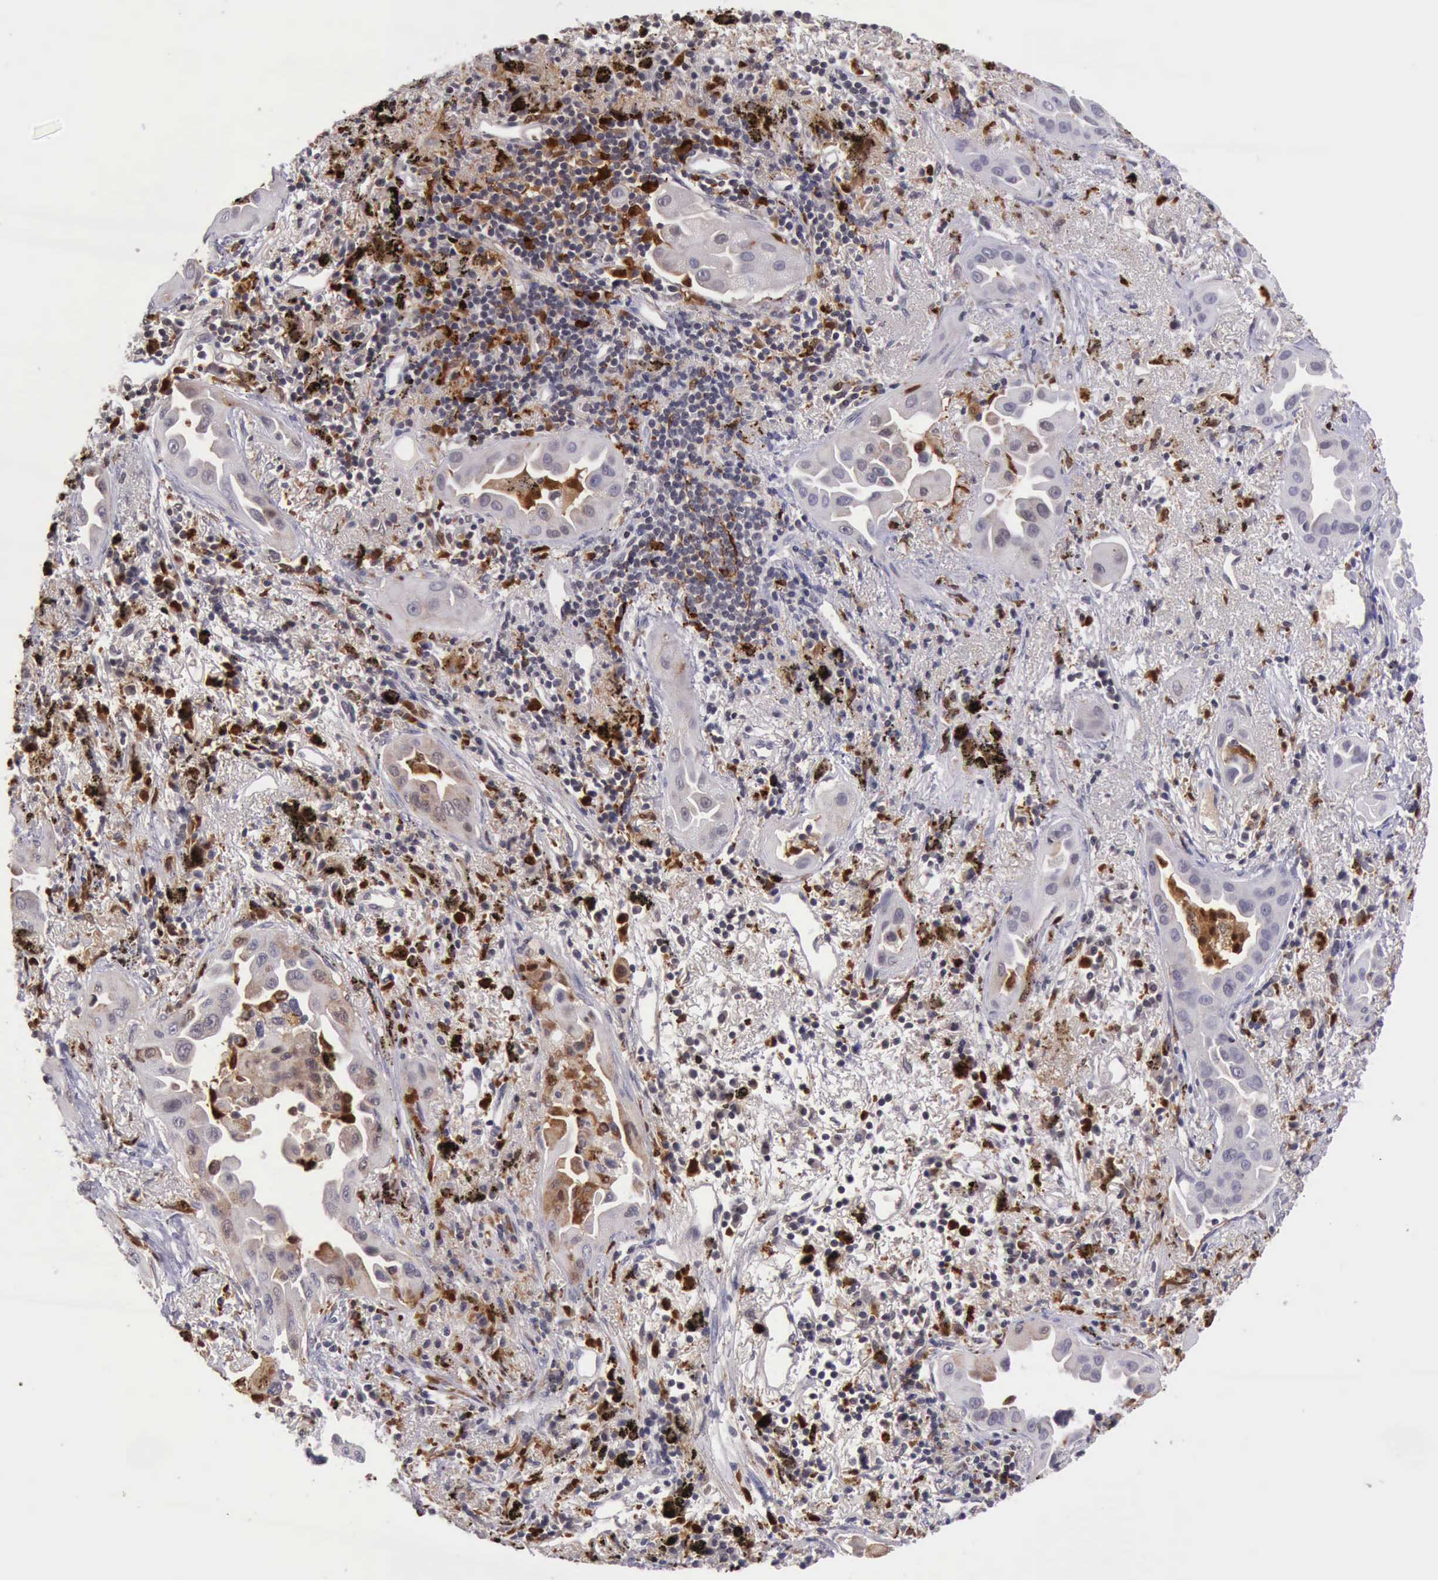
{"staining": {"intensity": "negative", "quantity": "none", "location": "none"}, "tissue": "lung cancer", "cell_type": "Tumor cells", "image_type": "cancer", "snomed": [{"axis": "morphology", "description": "Adenocarcinoma, NOS"}, {"axis": "topography", "description": "Lung"}], "caption": "Immunohistochemical staining of lung cancer (adenocarcinoma) demonstrates no significant expression in tumor cells.", "gene": "CSTA", "patient": {"sex": "male", "age": 68}}